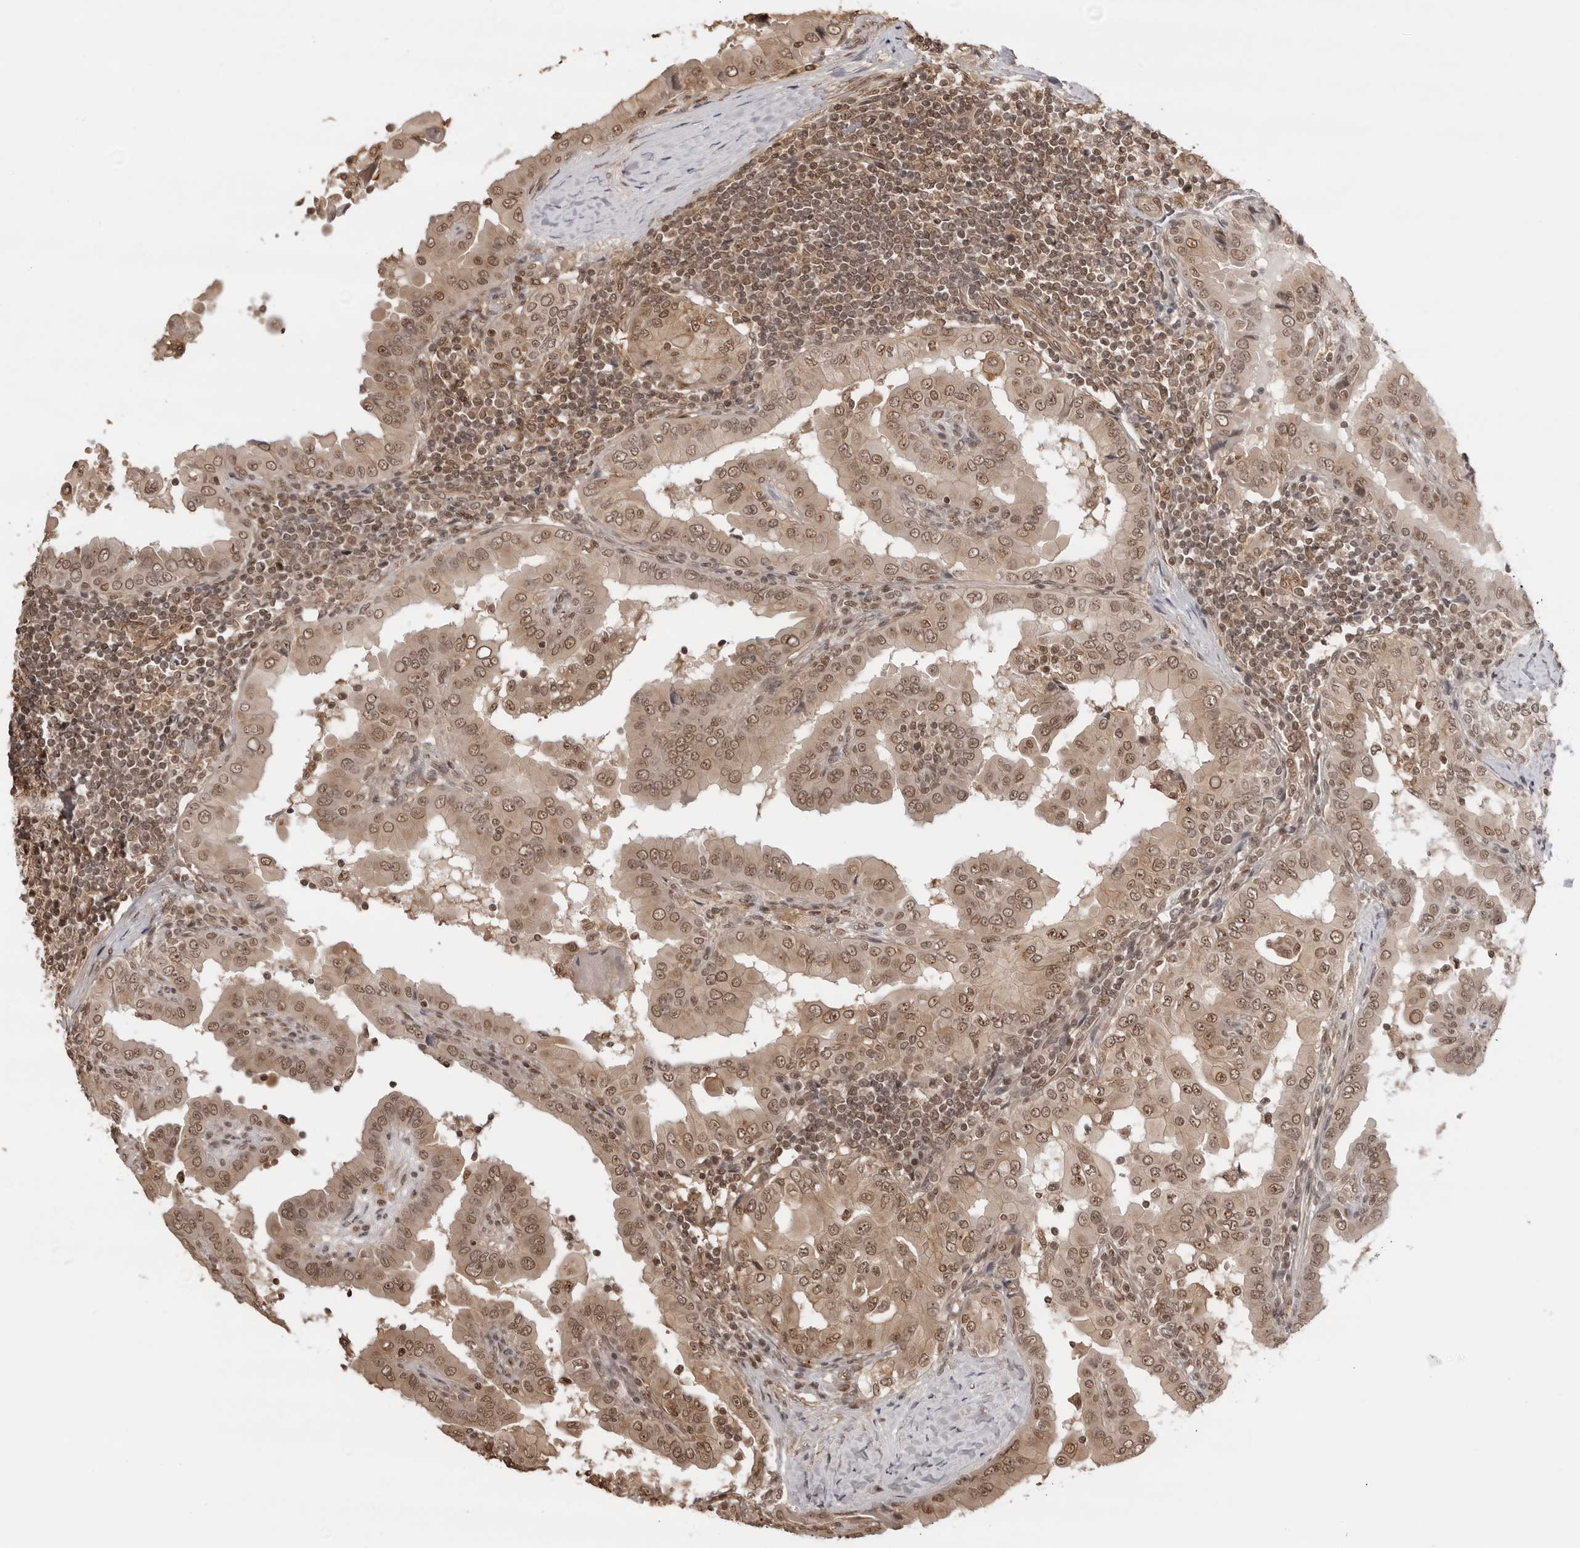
{"staining": {"intensity": "moderate", "quantity": ">75%", "location": "cytoplasmic/membranous,nuclear"}, "tissue": "thyroid cancer", "cell_type": "Tumor cells", "image_type": "cancer", "snomed": [{"axis": "morphology", "description": "Papillary adenocarcinoma, NOS"}, {"axis": "topography", "description": "Thyroid gland"}], "caption": "An image of human thyroid cancer stained for a protein exhibits moderate cytoplasmic/membranous and nuclear brown staining in tumor cells.", "gene": "SDE2", "patient": {"sex": "male", "age": 33}}